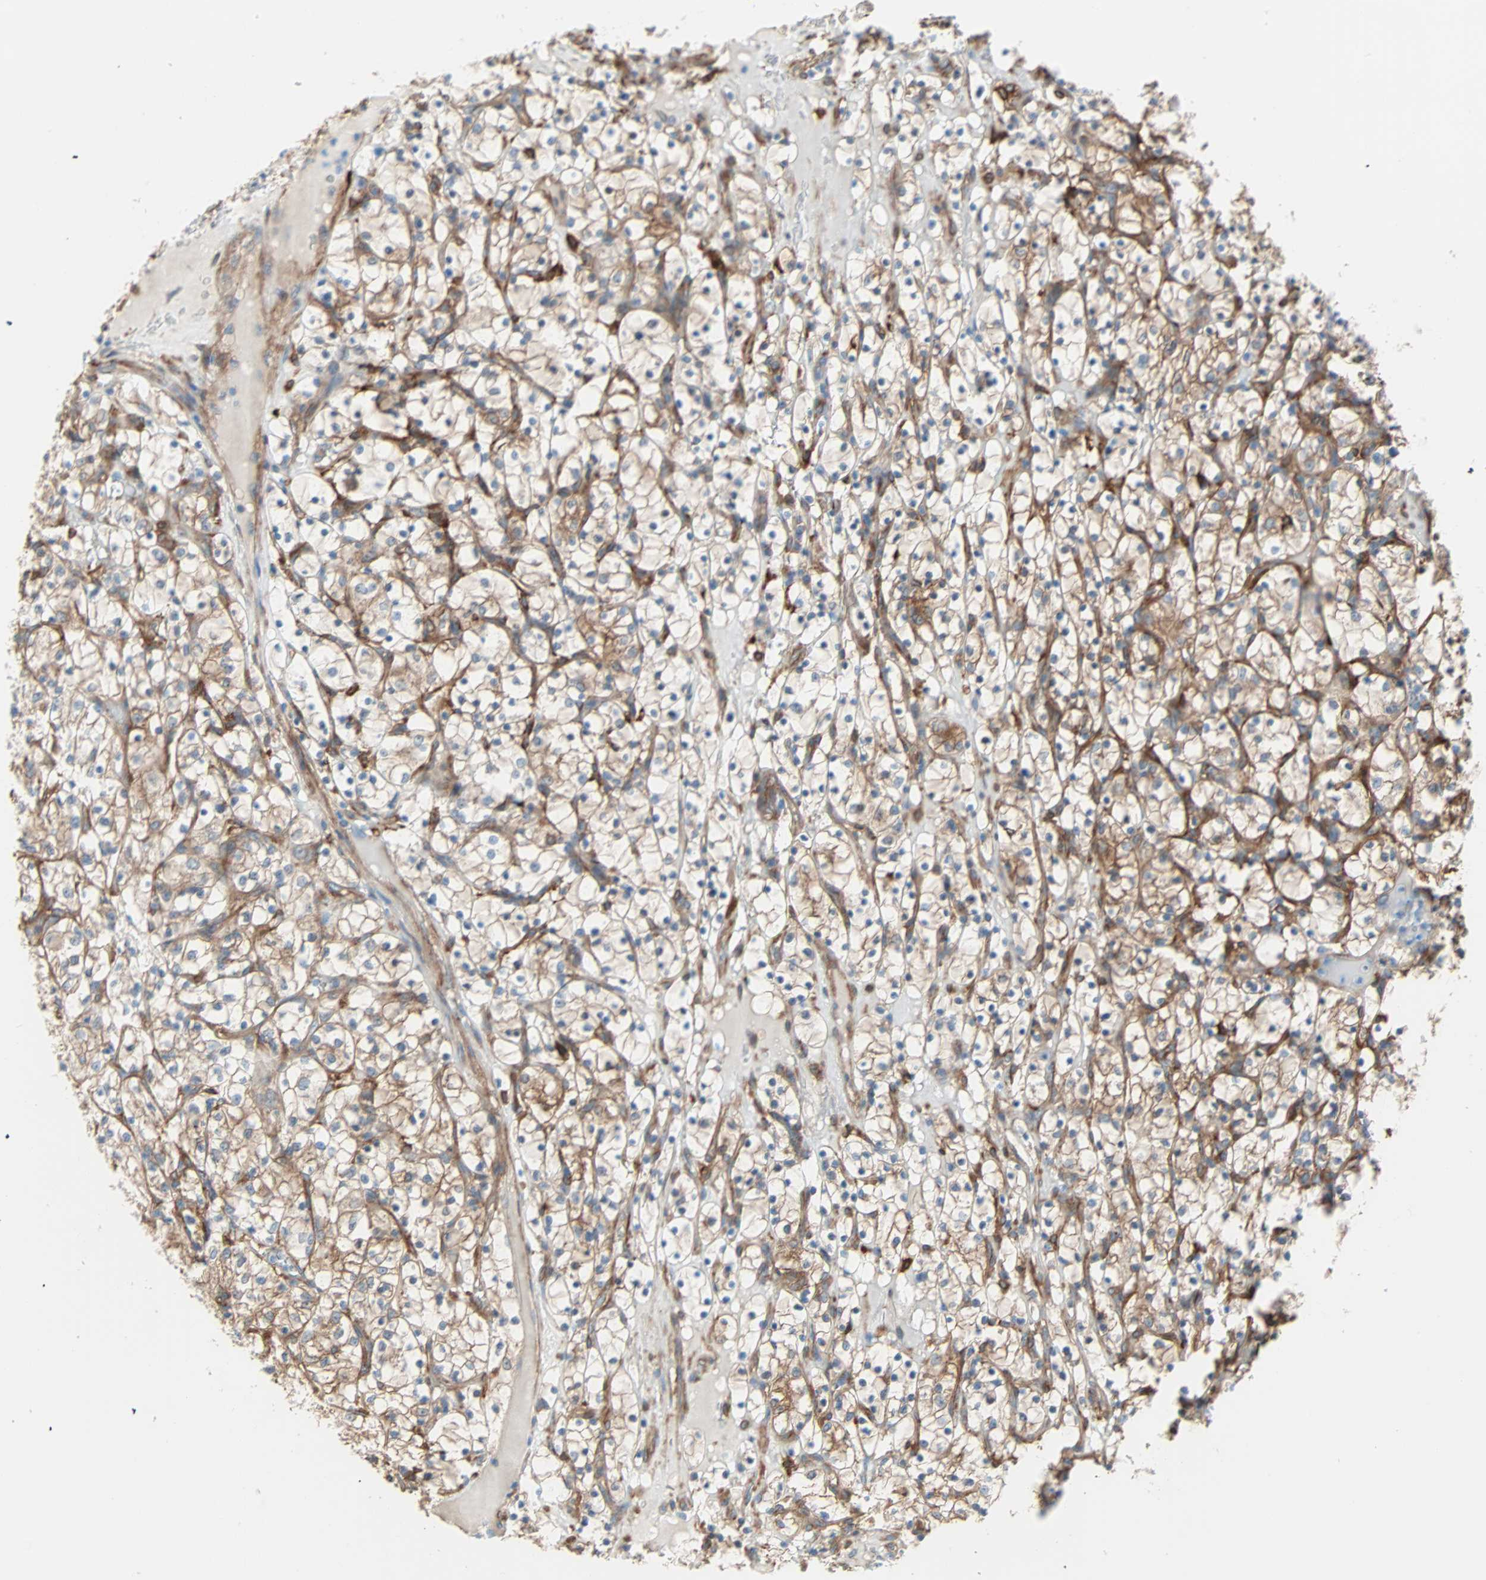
{"staining": {"intensity": "moderate", "quantity": "25%-75%", "location": "cytoplasmic/membranous"}, "tissue": "renal cancer", "cell_type": "Tumor cells", "image_type": "cancer", "snomed": [{"axis": "morphology", "description": "Adenocarcinoma, NOS"}, {"axis": "topography", "description": "Kidney"}], "caption": "An image of adenocarcinoma (renal) stained for a protein demonstrates moderate cytoplasmic/membranous brown staining in tumor cells. Immunohistochemistry (ihc) stains the protein of interest in brown and the nuclei are stained blue.", "gene": "EPB41L2", "patient": {"sex": "female", "age": 69}}